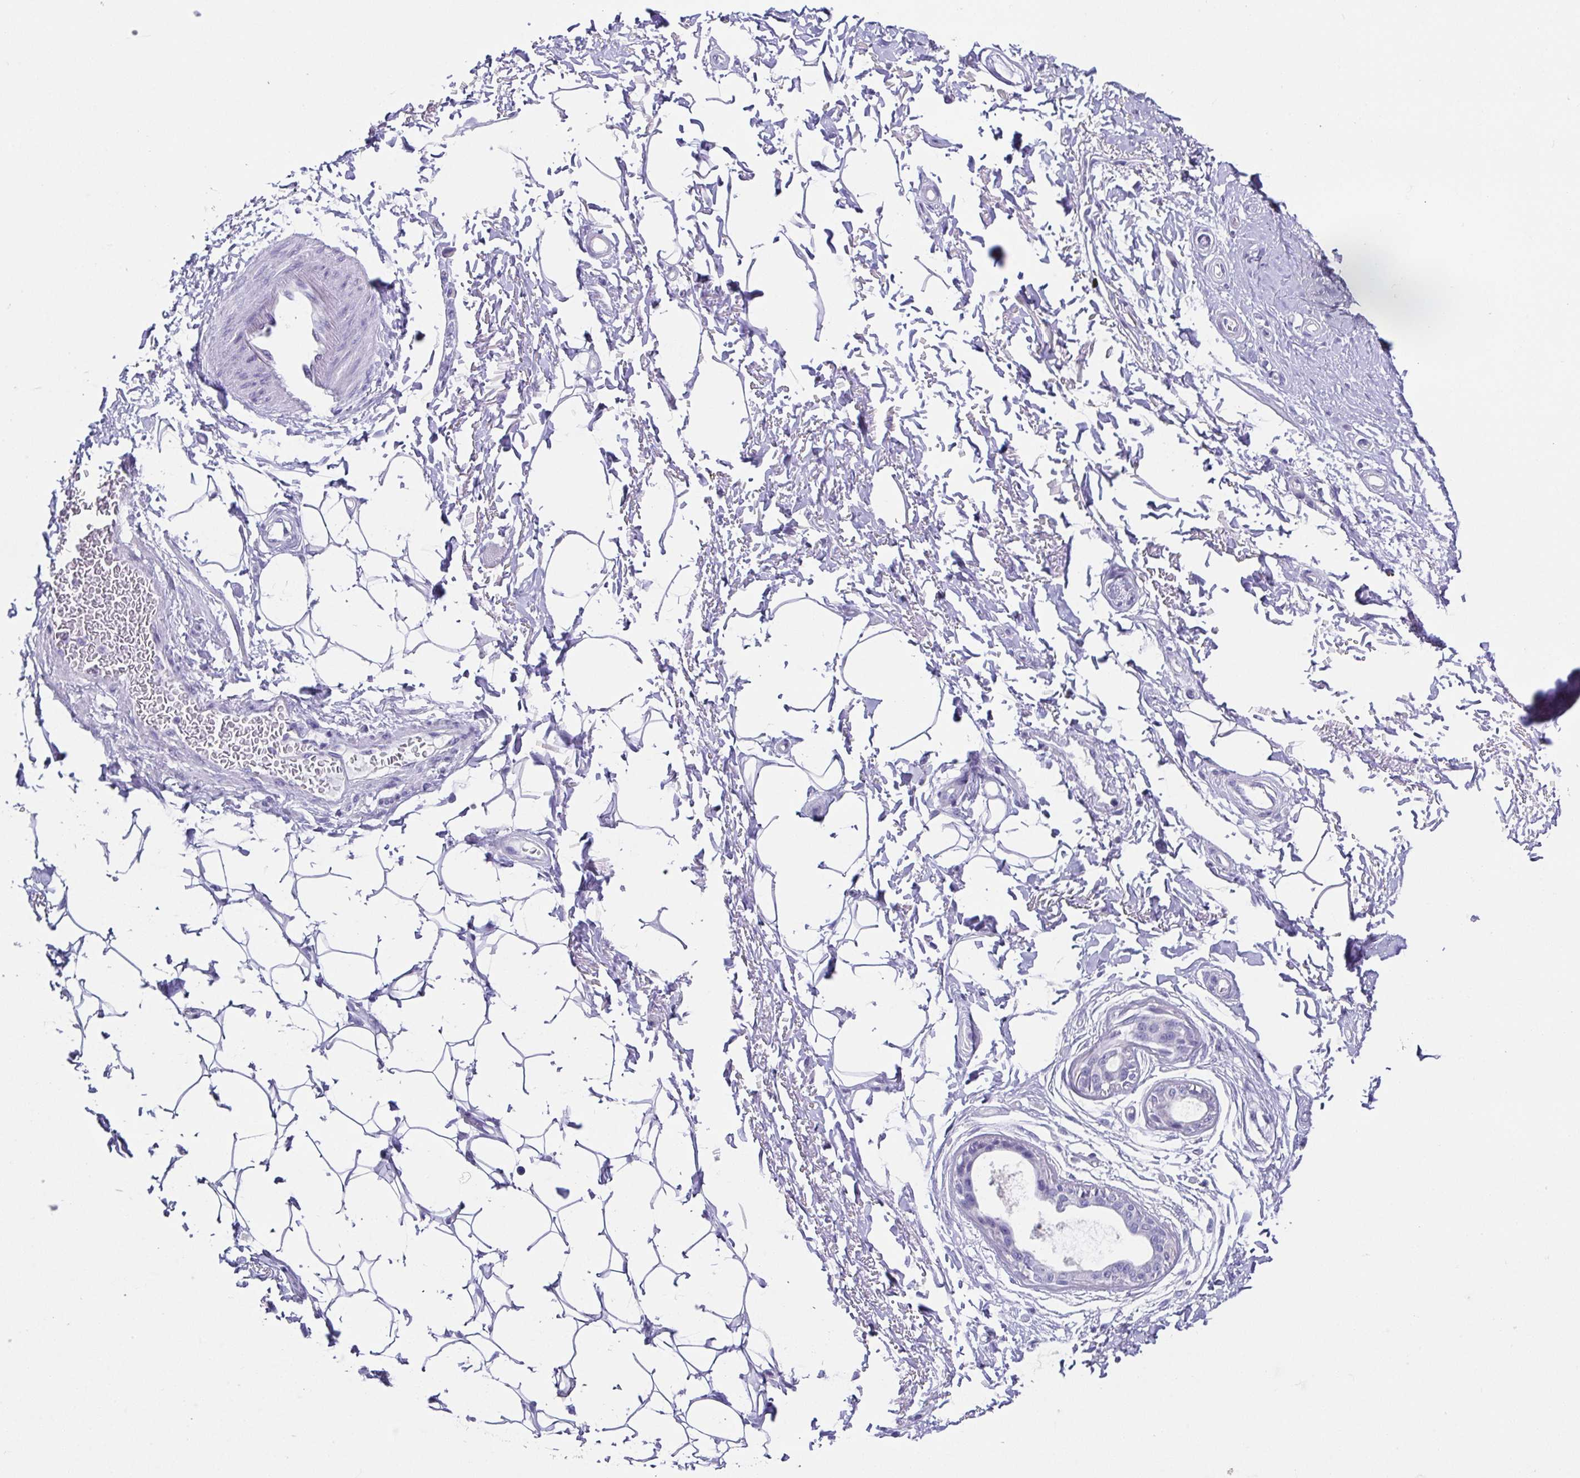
{"staining": {"intensity": "negative", "quantity": "none", "location": "none"}, "tissue": "adipose tissue", "cell_type": "Adipocytes", "image_type": "normal", "snomed": [{"axis": "morphology", "description": "Normal tissue, NOS"}, {"axis": "topography", "description": "Peripheral nerve tissue"}], "caption": "This is an IHC image of benign human adipose tissue. There is no expression in adipocytes.", "gene": "RDH11", "patient": {"sex": "male", "age": 51}}